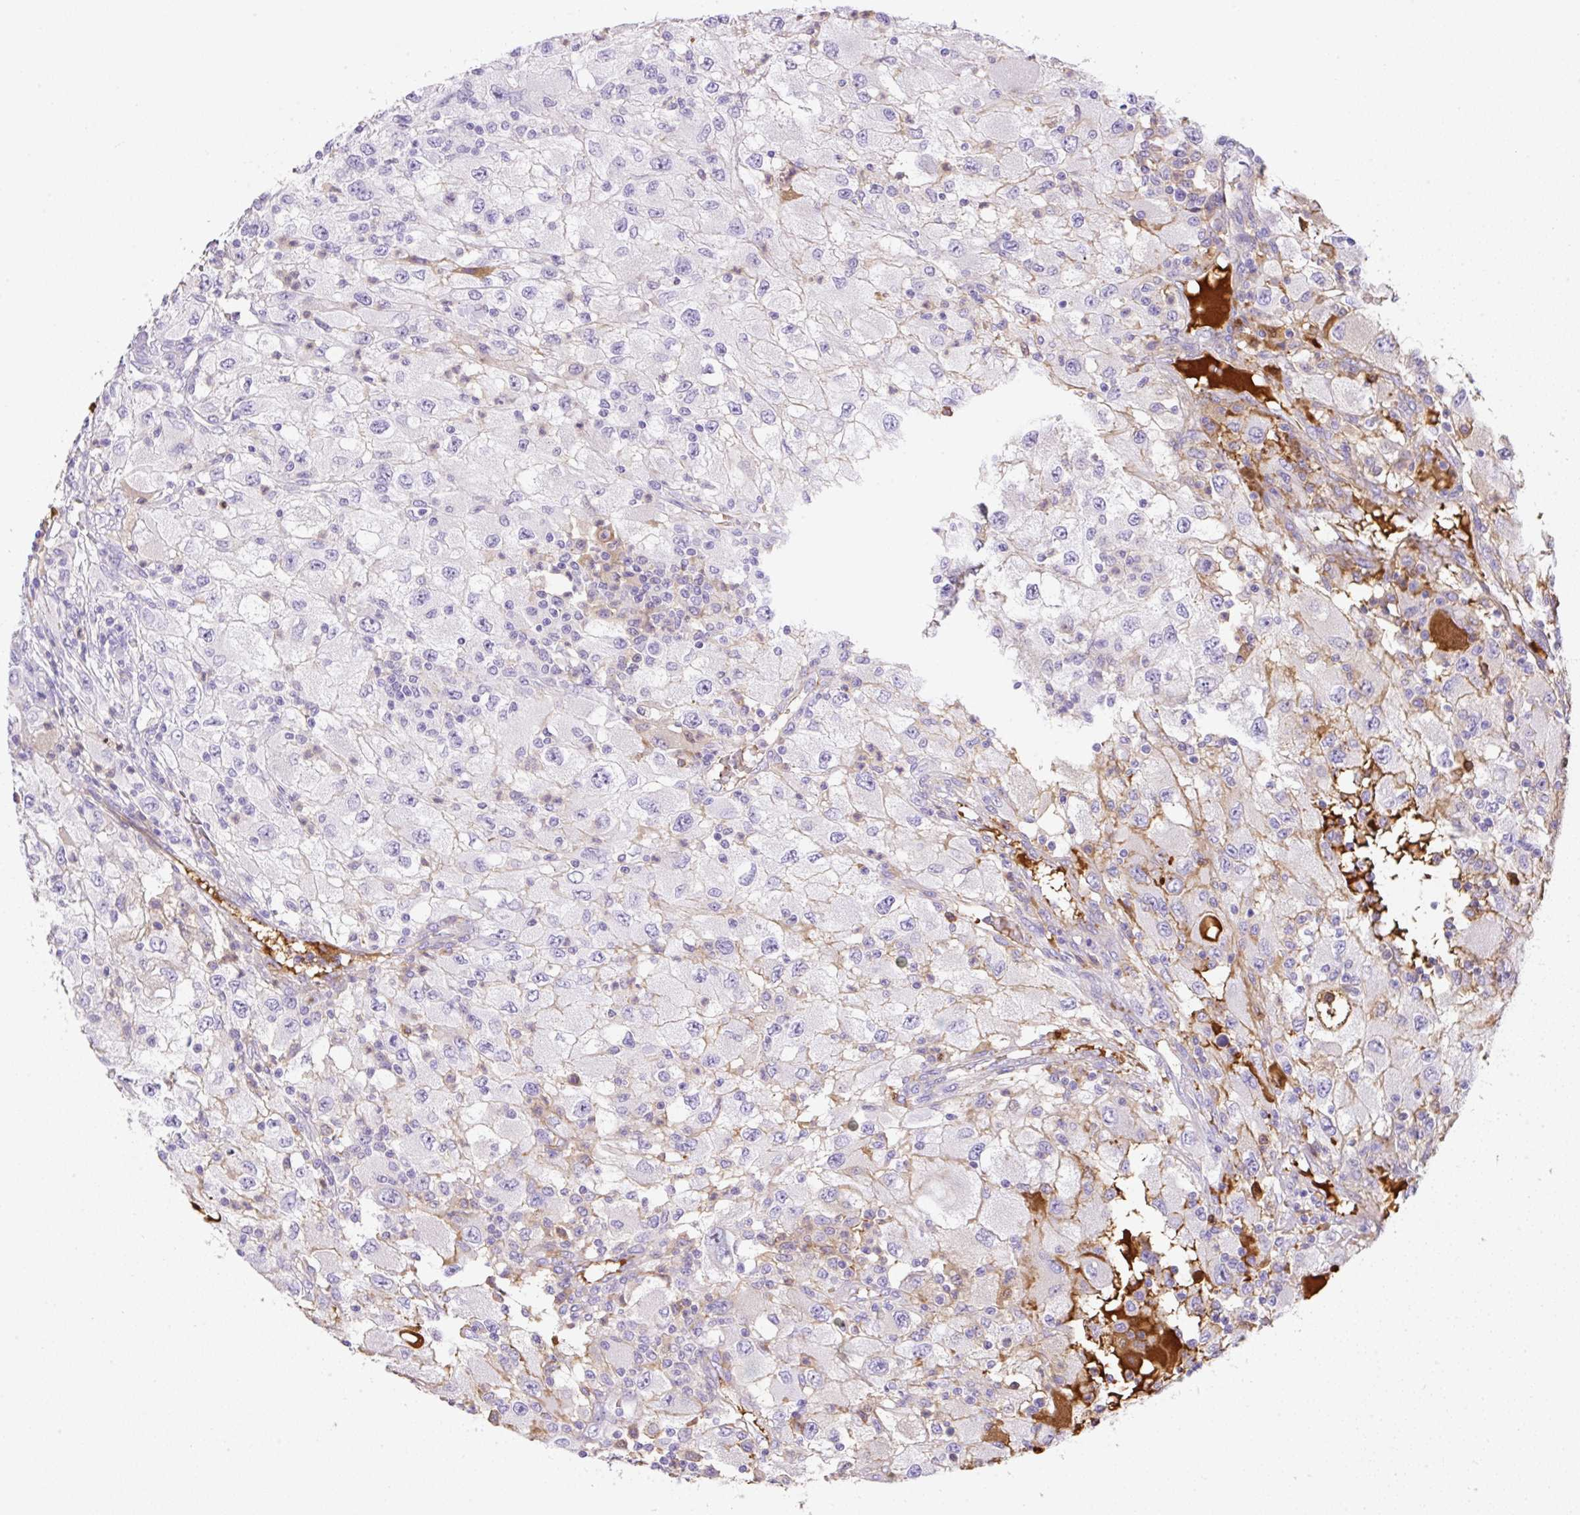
{"staining": {"intensity": "negative", "quantity": "none", "location": "none"}, "tissue": "renal cancer", "cell_type": "Tumor cells", "image_type": "cancer", "snomed": [{"axis": "morphology", "description": "Adenocarcinoma, NOS"}, {"axis": "topography", "description": "Kidney"}], "caption": "The image demonstrates no significant staining in tumor cells of renal cancer.", "gene": "TDRD15", "patient": {"sex": "female", "age": 67}}